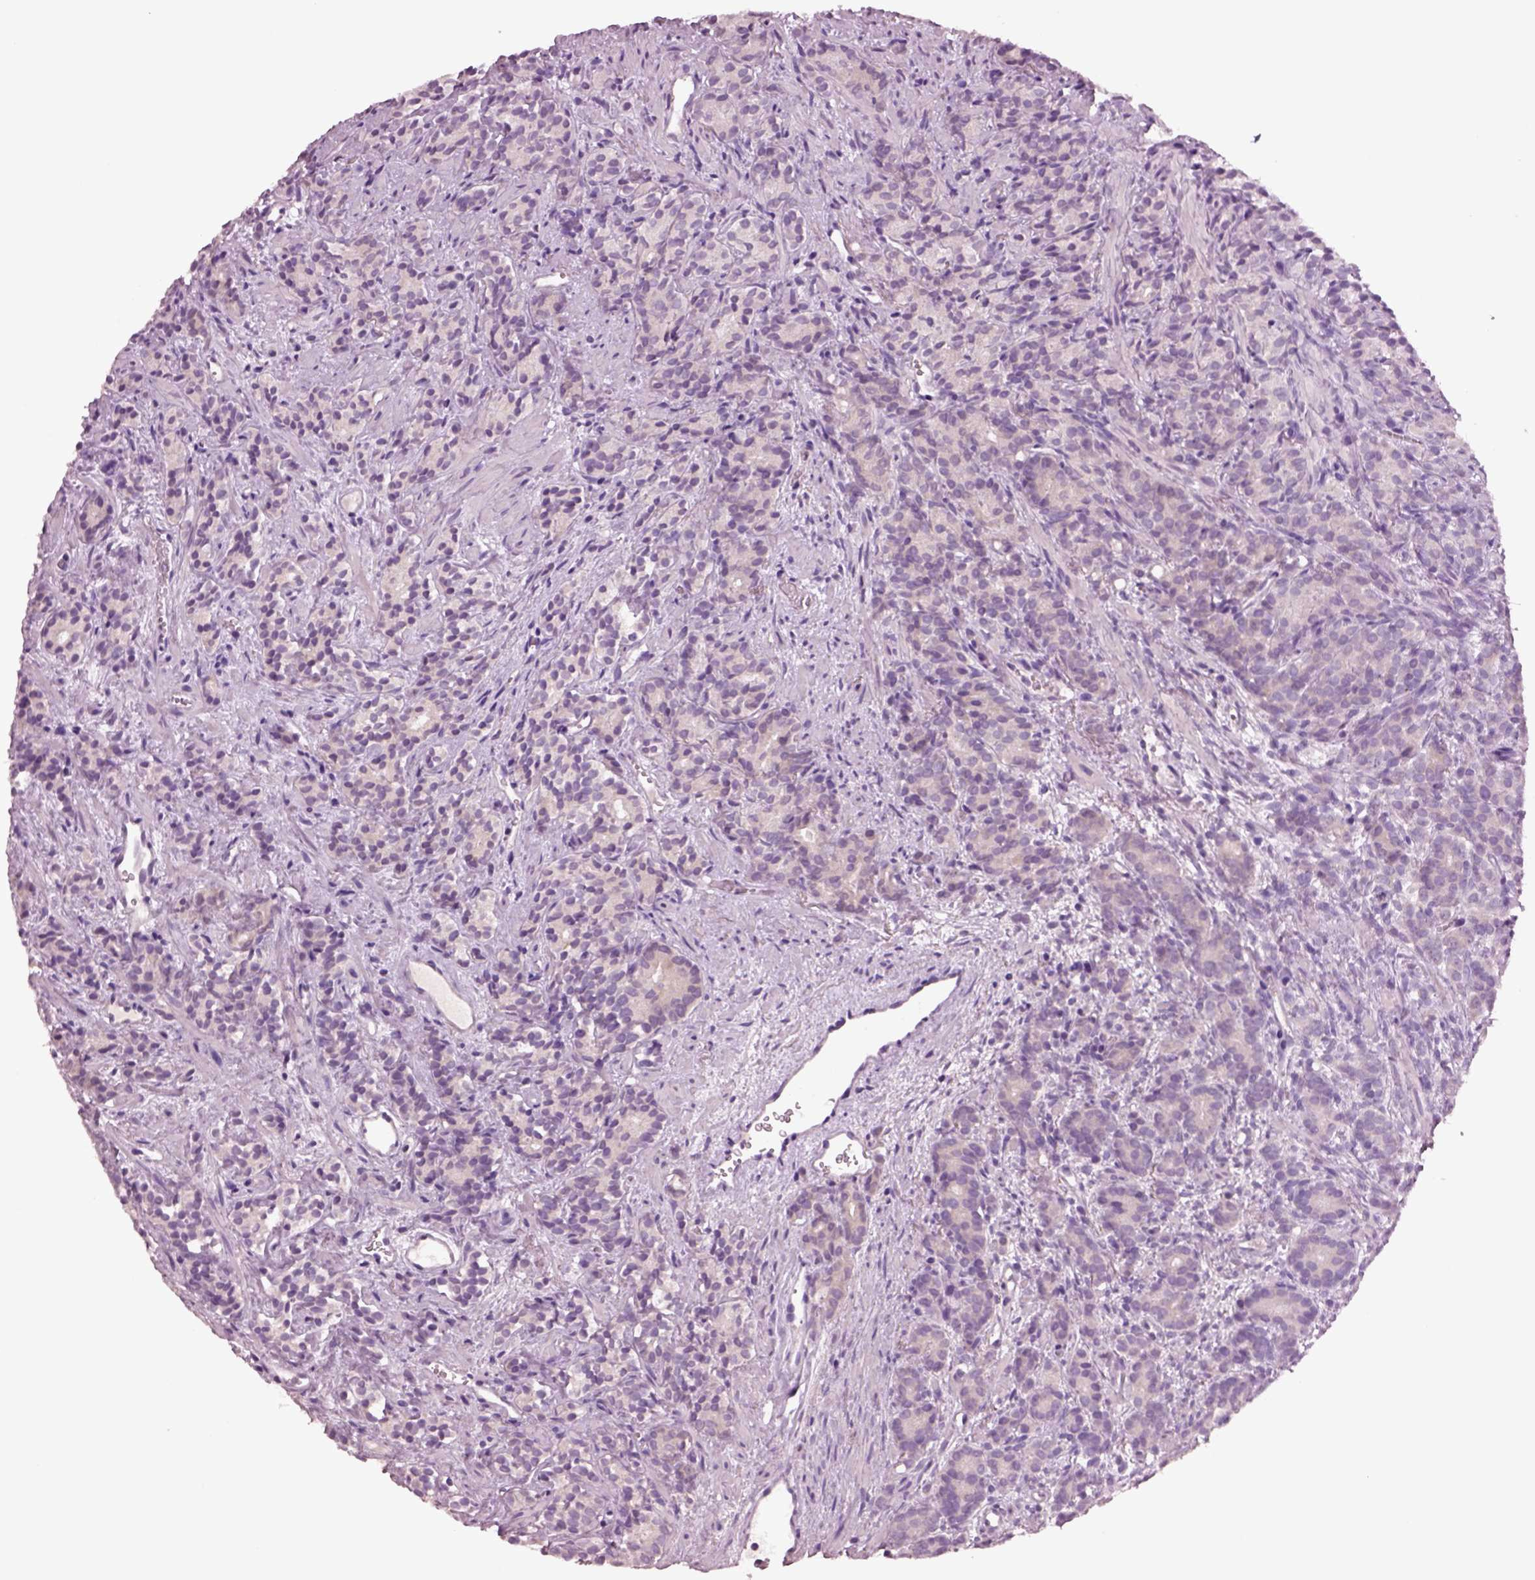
{"staining": {"intensity": "negative", "quantity": "none", "location": "none"}, "tissue": "prostate cancer", "cell_type": "Tumor cells", "image_type": "cancer", "snomed": [{"axis": "morphology", "description": "Adenocarcinoma, High grade"}, {"axis": "topography", "description": "Prostate"}], "caption": "The histopathology image displays no significant staining in tumor cells of prostate cancer (adenocarcinoma (high-grade)).", "gene": "CLPSL1", "patient": {"sex": "male", "age": 84}}